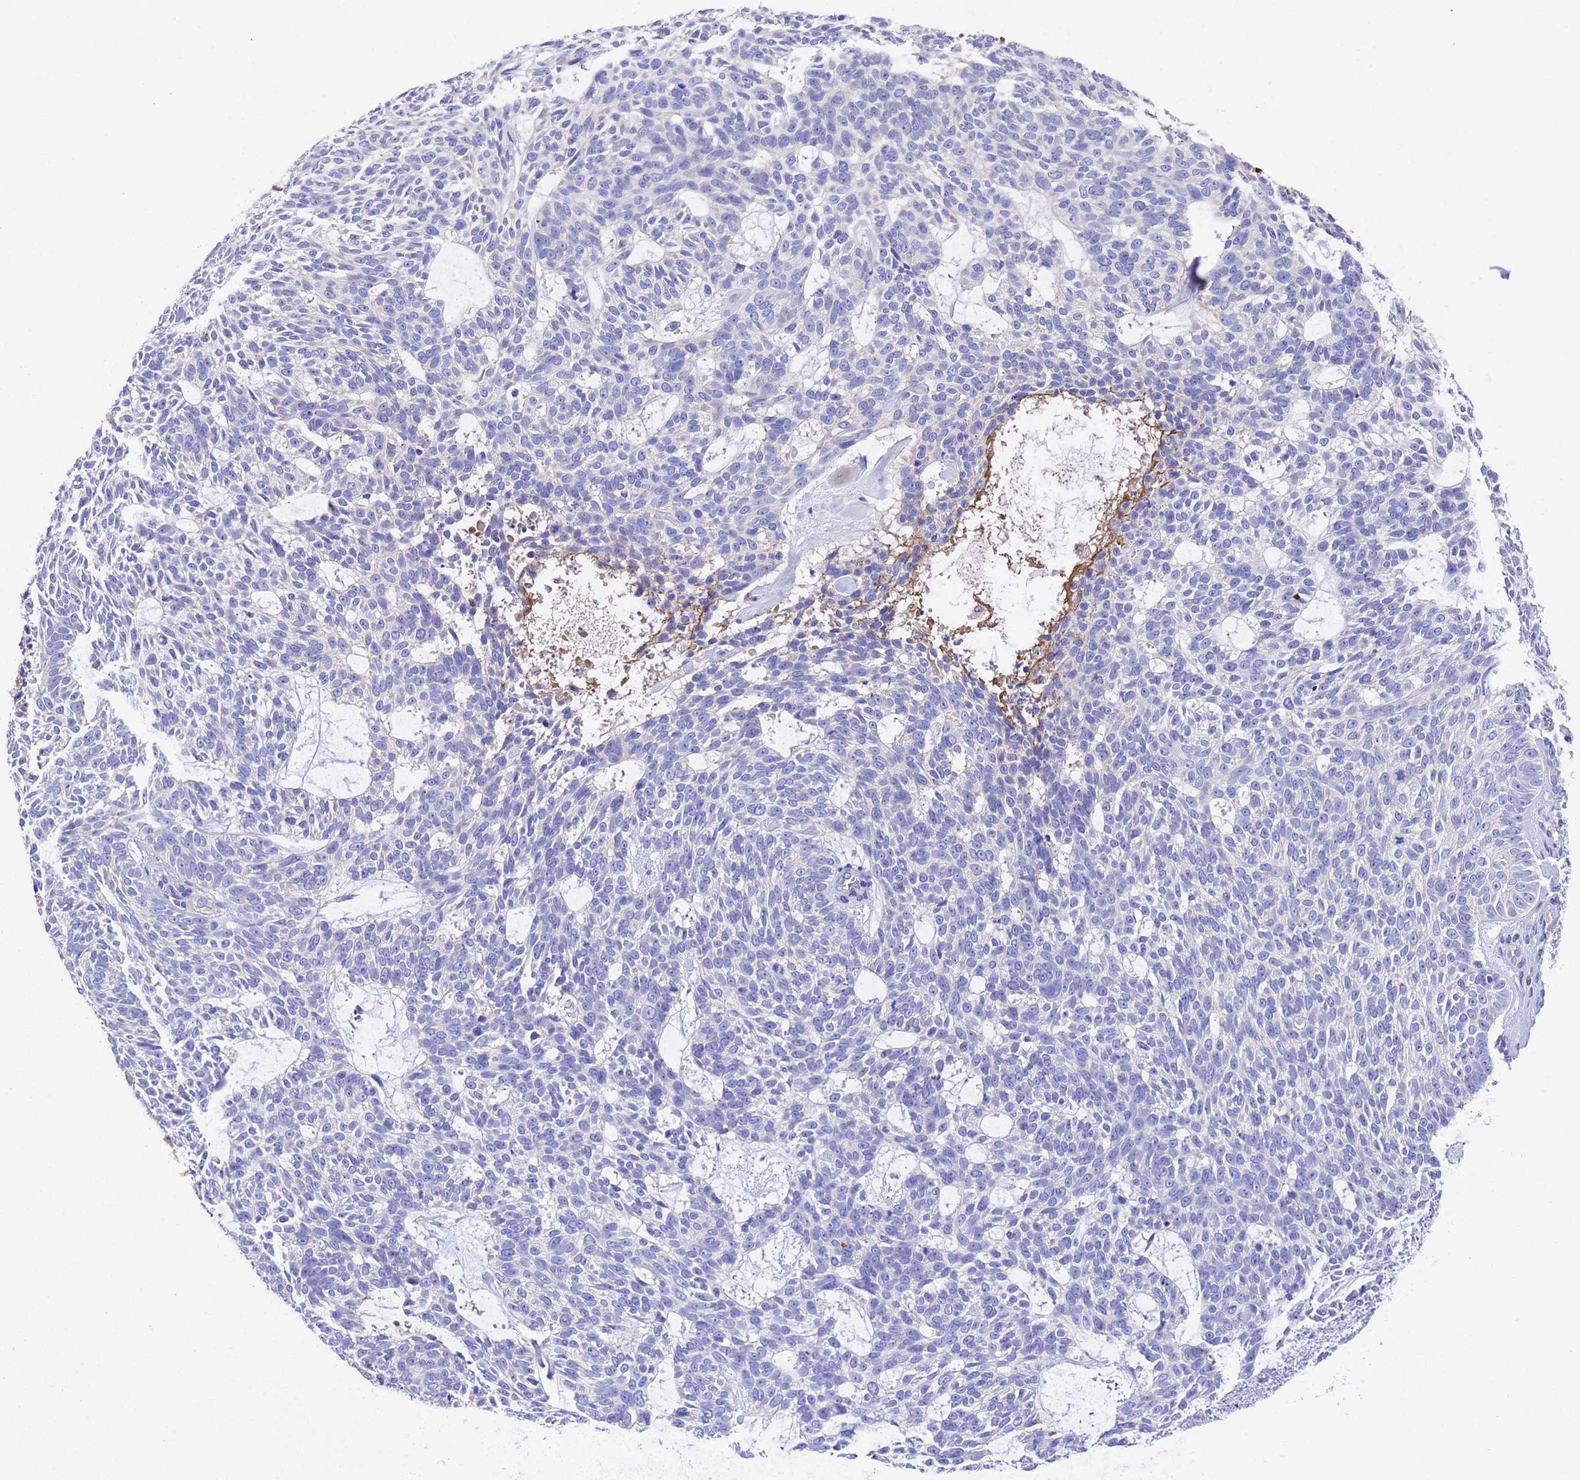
{"staining": {"intensity": "negative", "quantity": "none", "location": "none"}, "tissue": "skin cancer", "cell_type": "Tumor cells", "image_type": "cancer", "snomed": [{"axis": "morphology", "description": "Basal cell carcinoma"}, {"axis": "topography", "description": "Skin"}], "caption": "A micrograph of human basal cell carcinoma (skin) is negative for staining in tumor cells.", "gene": "ELP6", "patient": {"sex": "male", "age": 75}}